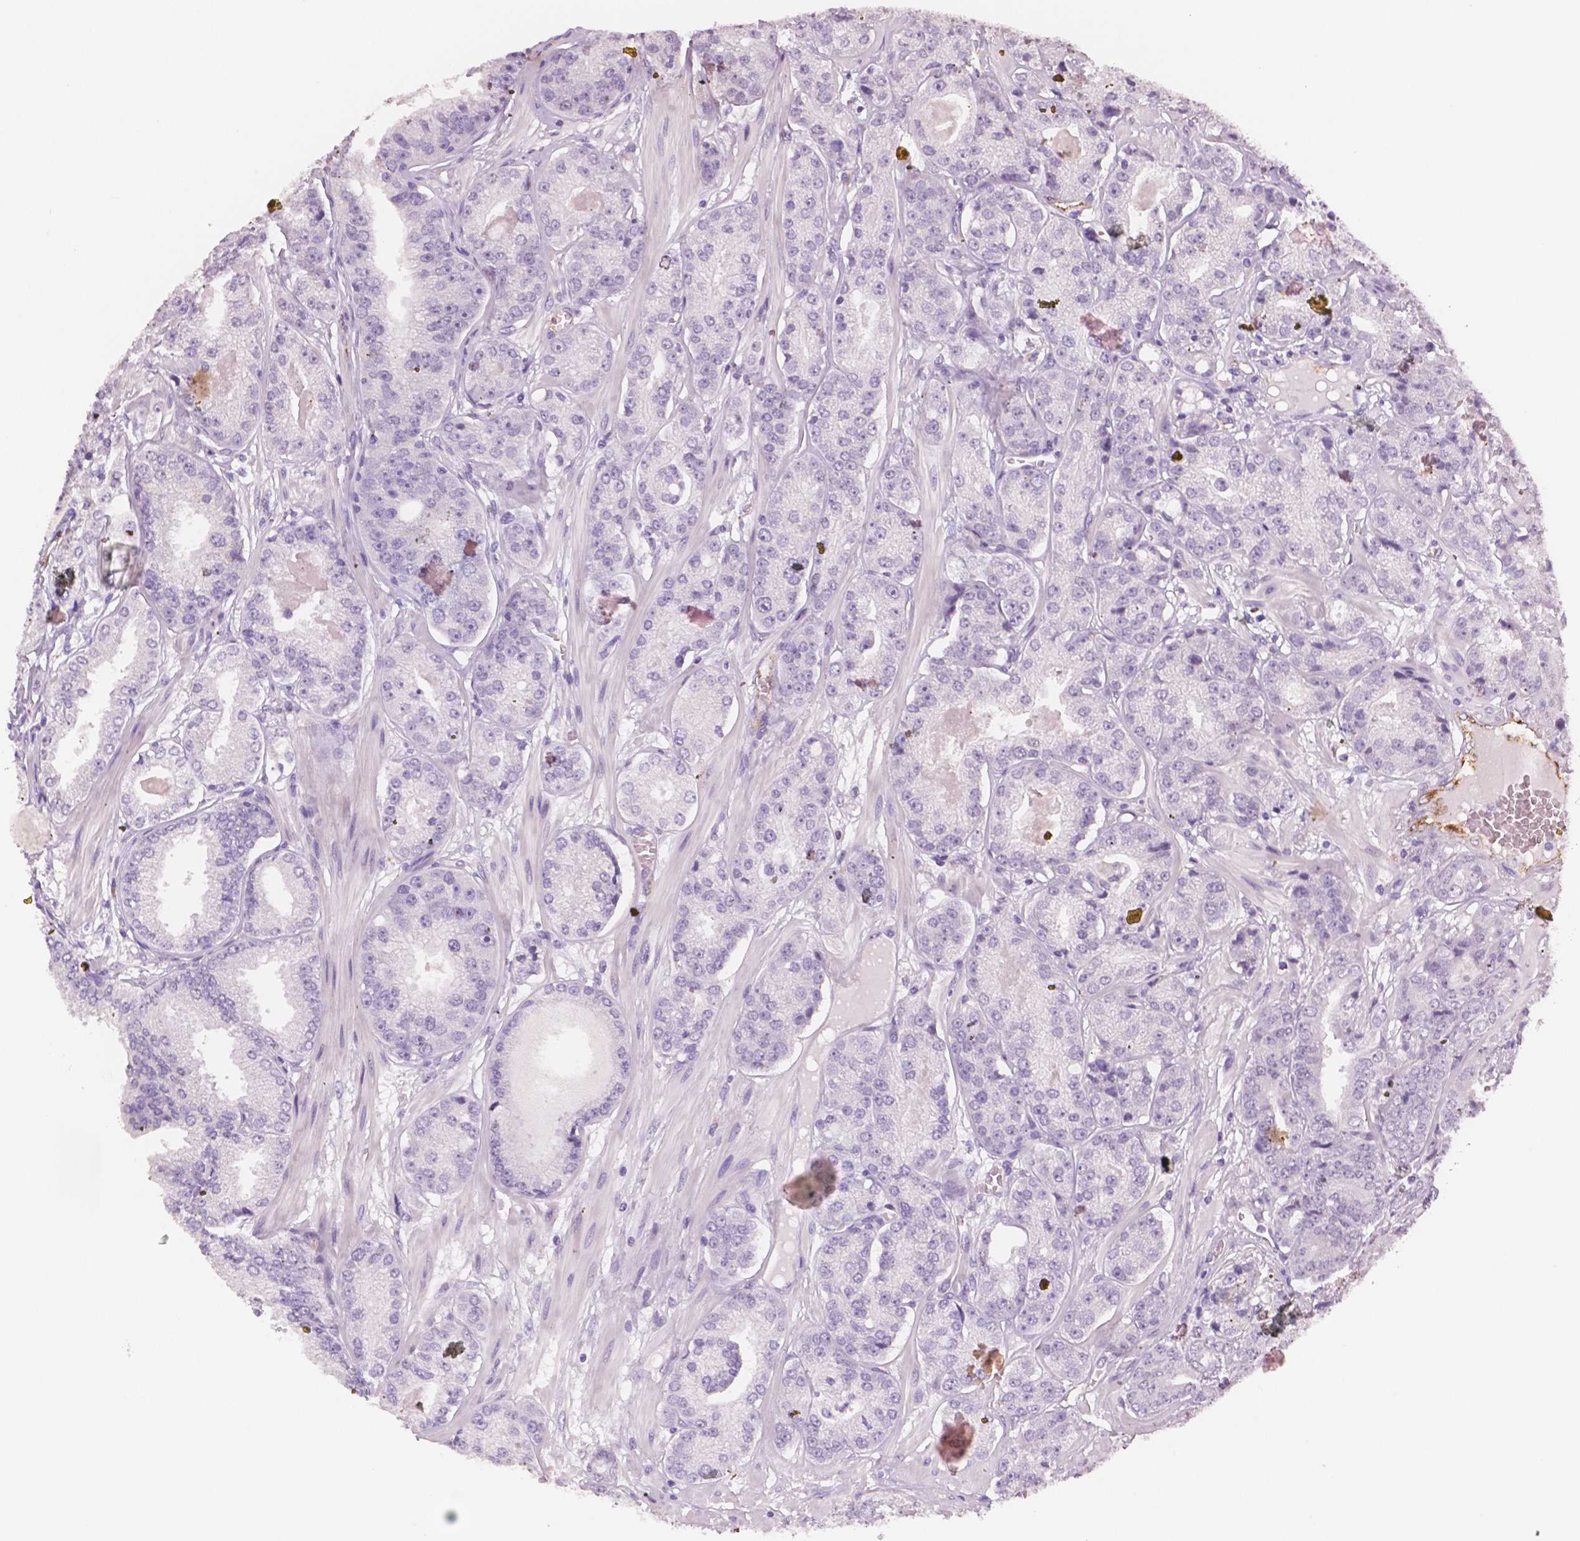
{"staining": {"intensity": "negative", "quantity": "none", "location": "none"}, "tissue": "prostate cancer", "cell_type": "Tumor cells", "image_type": "cancer", "snomed": [{"axis": "morphology", "description": "Adenocarcinoma, NOS"}, {"axis": "topography", "description": "Prostate"}], "caption": "Tumor cells are negative for brown protein staining in adenocarcinoma (prostate).", "gene": "TSPAN7", "patient": {"sex": "male", "age": 64}}